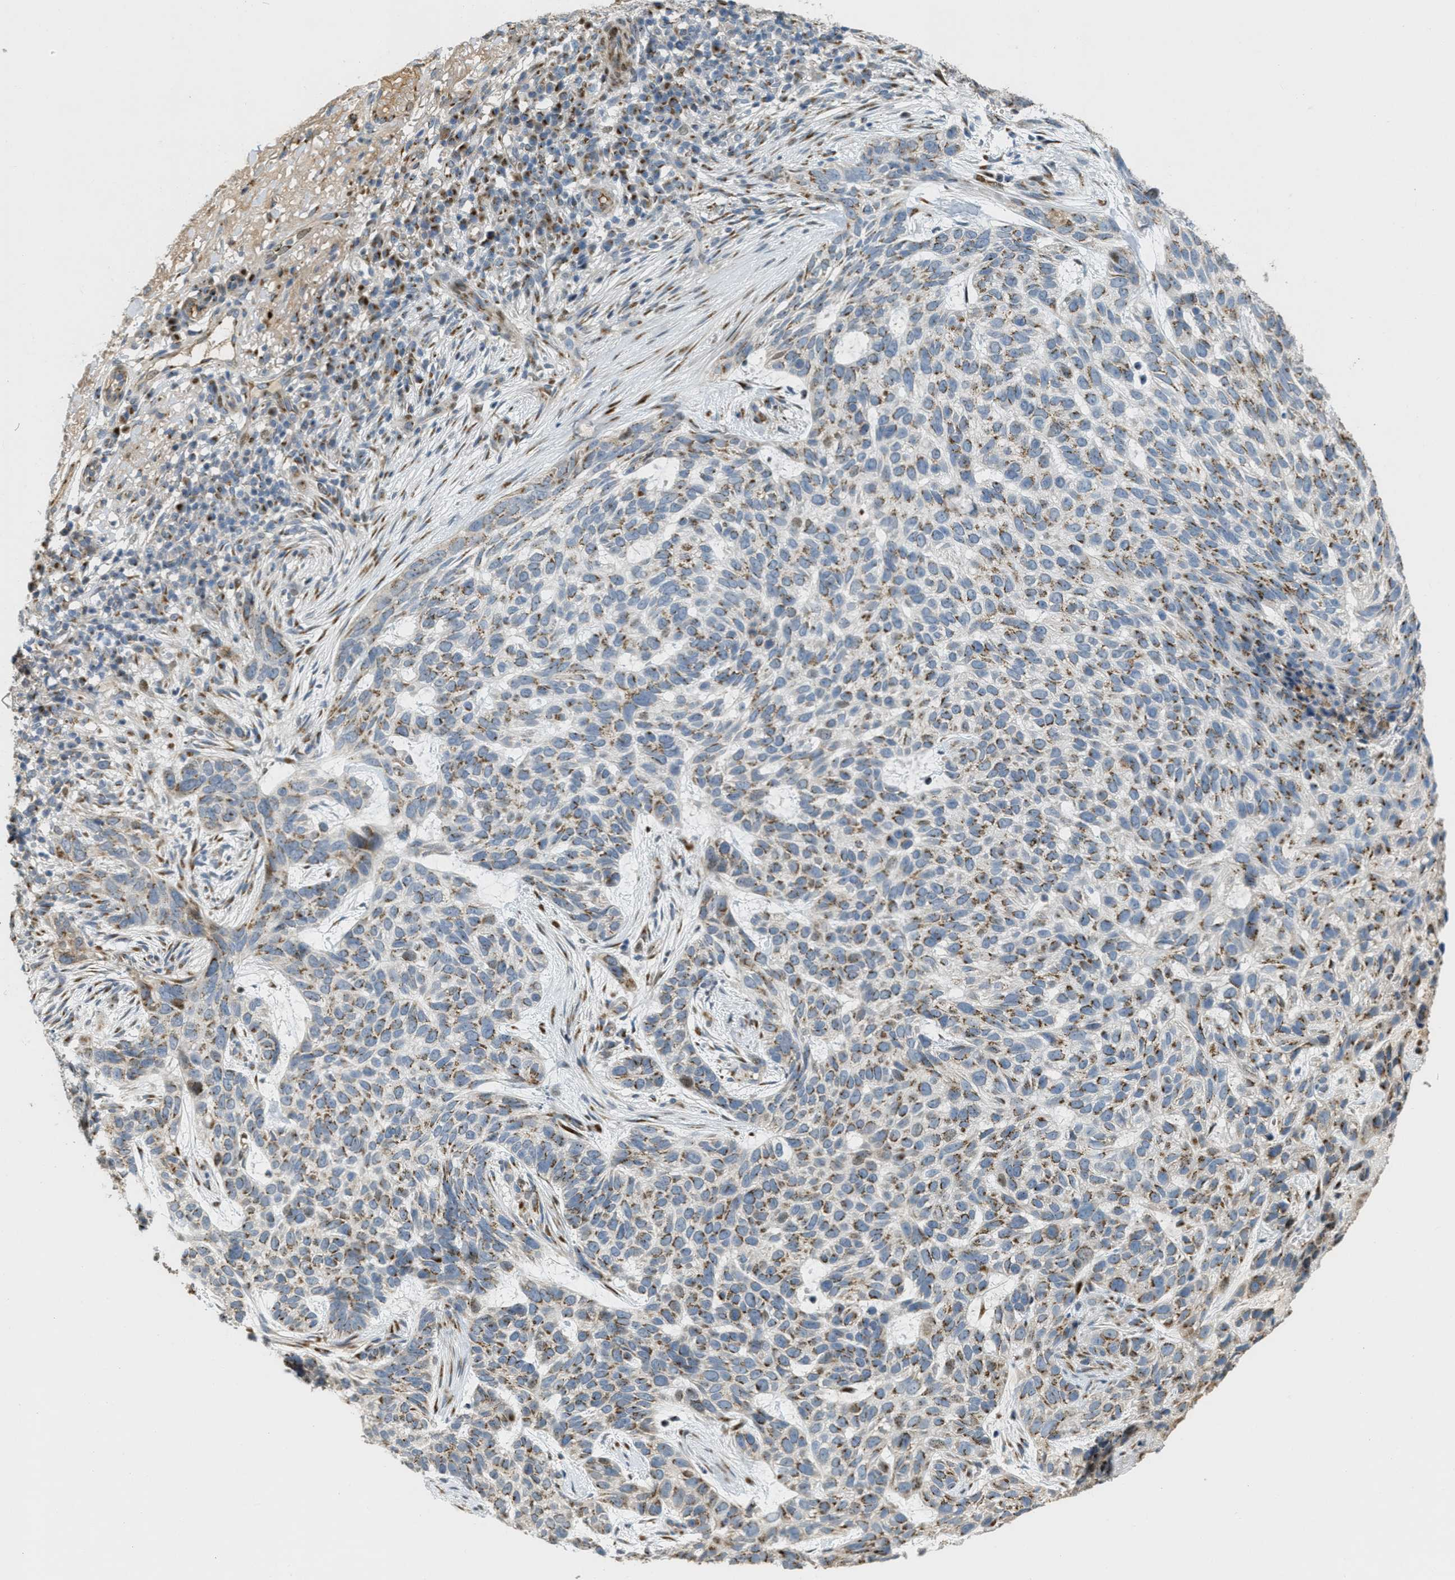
{"staining": {"intensity": "moderate", "quantity": ">75%", "location": "cytoplasmic/membranous"}, "tissue": "skin cancer", "cell_type": "Tumor cells", "image_type": "cancer", "snomed": [{"axis": "morphology", "description": "Normal tissue, NOS"}, {"axis": "morphology", "description": "Basal cell carcinoma"}, {"axis": "topography", "description": "Skin"}], "caption": "Immunohistochemical staining of human basal cell carcinoma (skin) exhibits medium levels of moderate cytoplasmic/membranous protein positivity in about >75% of tumor cells. The staining was performed using DAB (3,3'-diaminobenzidine), with brown indicating positive protein expression. Nuclei are stained blue with hematoxylin.", "gene": "ZFPL1", "patient": {"sex": "male", "age": 79}}